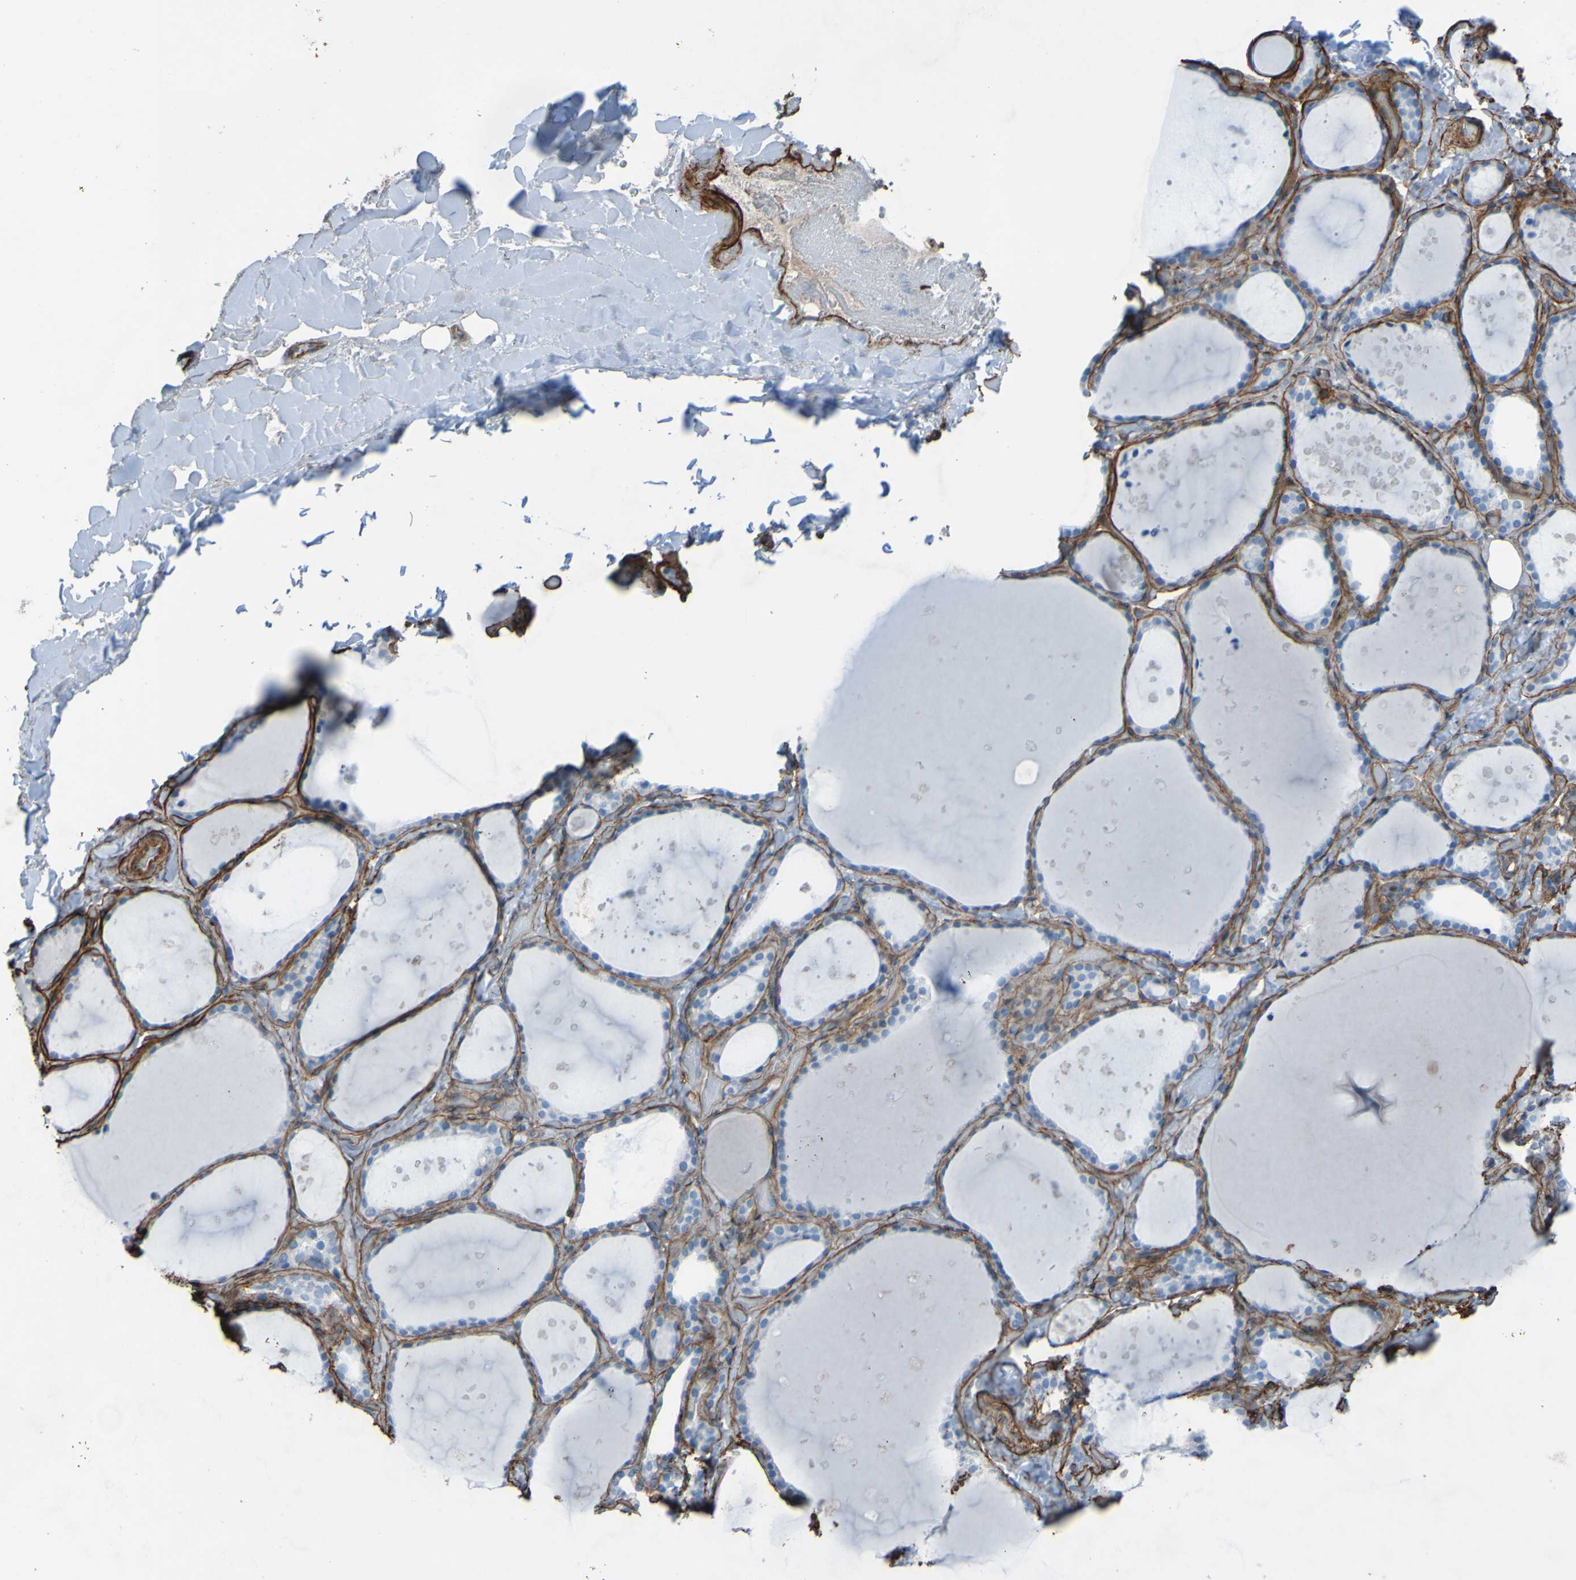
{"staining": {"intensity": "negative", "quantity": "none", "location": "none"}, "tissue": "thyroid gland", "cell_type": "Glandular cells", "image_type": "normal", "snomed": [{"axis": "morphology", "description": "Normal tissue, NOS"}, {"axis": "topography", "description": "Thyroid gland"}], "caption": "Immunohistochemistry (IHC) of benign human thyroid gland shows no positivity in glandular cells. The staining is performed using DAB brown chromogen with nuclei counter-stained in using hematoxylin.", "gene": "COL4A2", "patient": {"sex": "female", "age": 44}}